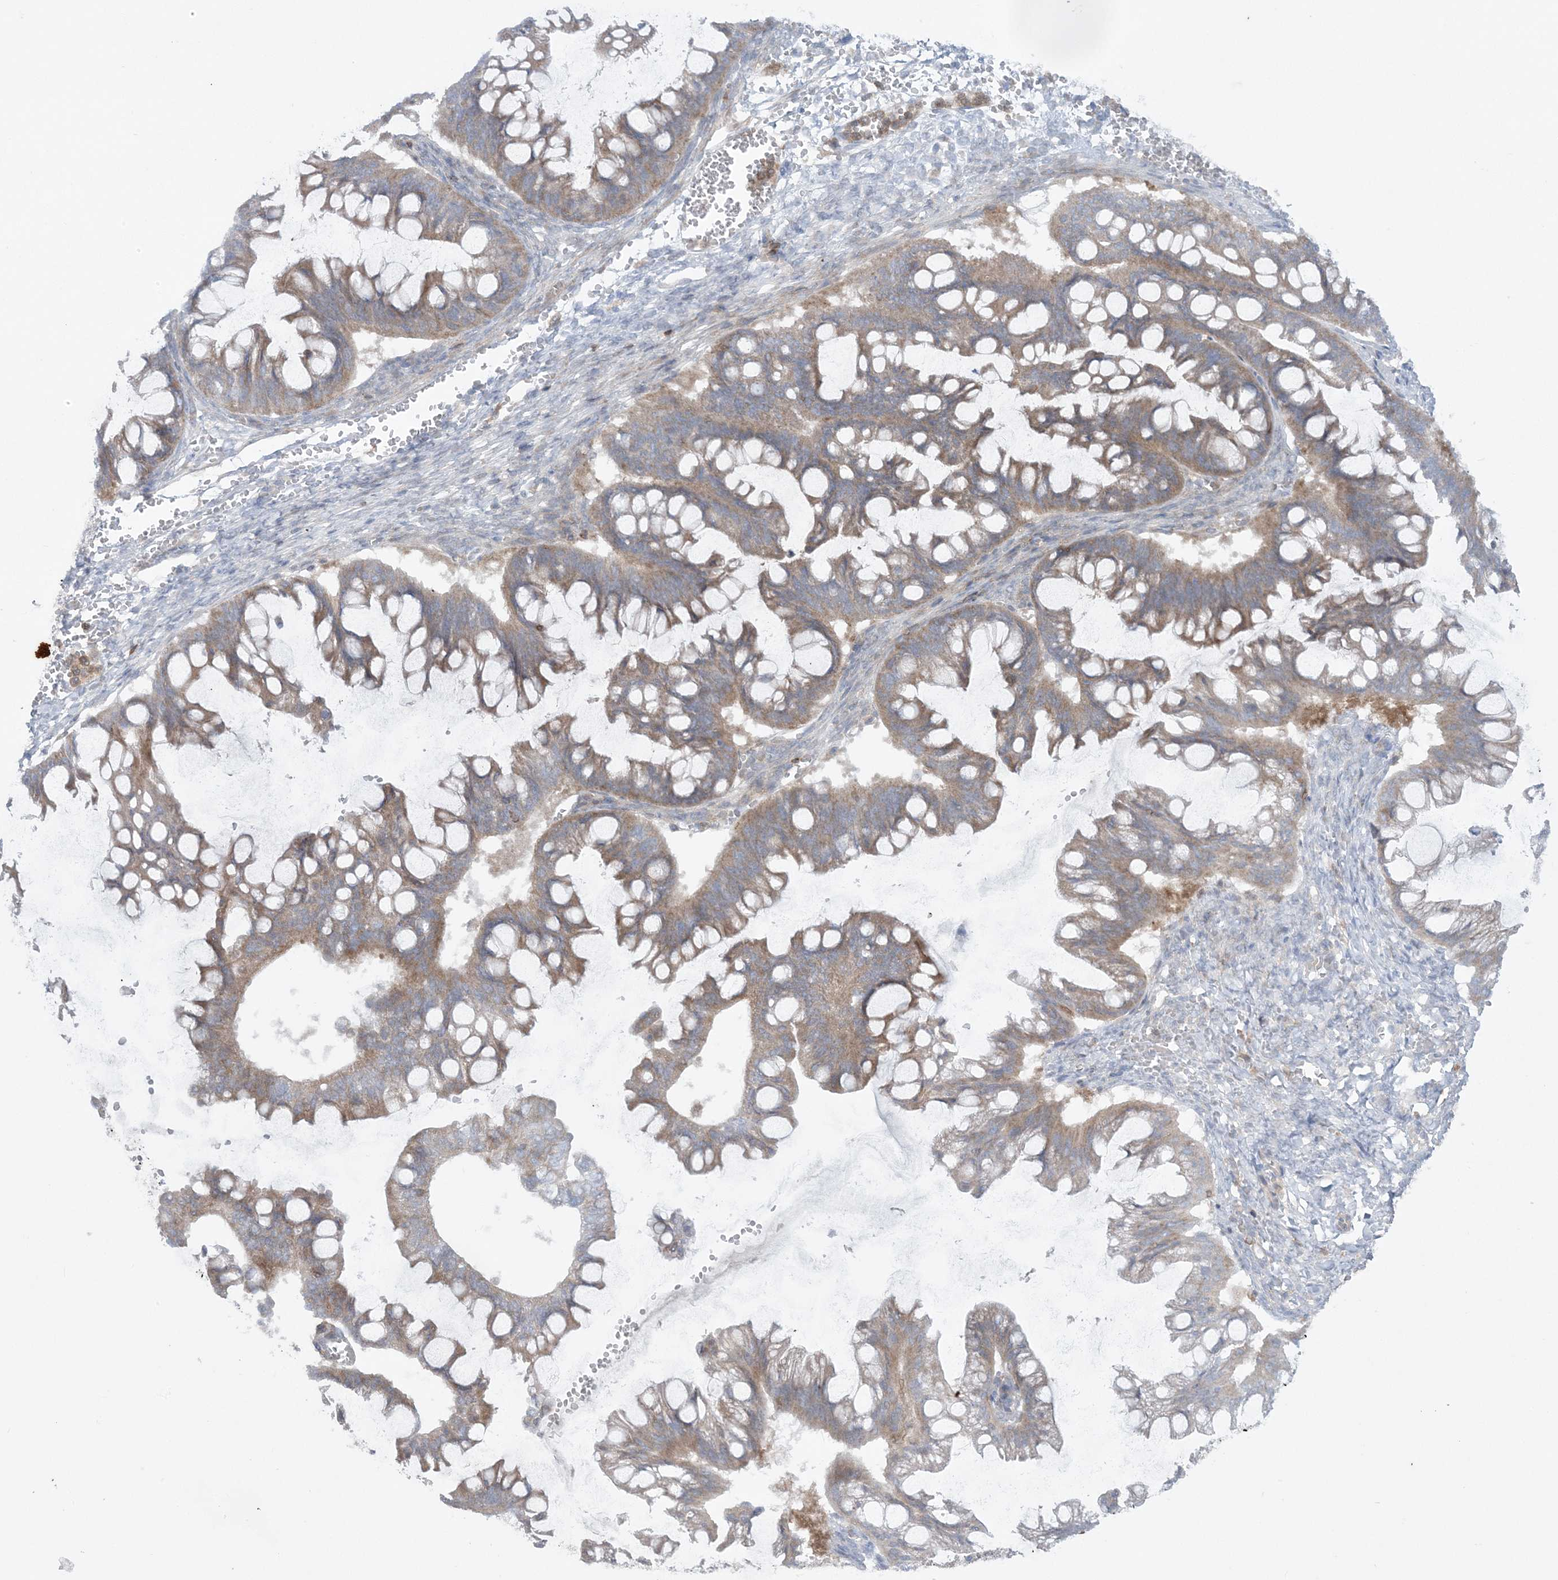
{"staining": {"intensity": "moderate", "quantity": ">75%", "location": "cytoplasmic/membranous"}, "tissue": "ovarian cancer", "cell_type": "Tumor cells", "image_type": "cancer", "snomed": [{"axis": "morphology", "description": "Cystadenocarcinoma, mucinous, NOS"}, {"axis": "topography", "description": "Ovary"}], "caption": "Protein expression analysis of ovarian cancer (mucinous cystadenocarcinoma) reveals moderate cytoplasmic/membranous expression in approximately >75% of tumor cells.", "gene": "ARHGAP30", "patient": {"sex": "female", "age": 73}}